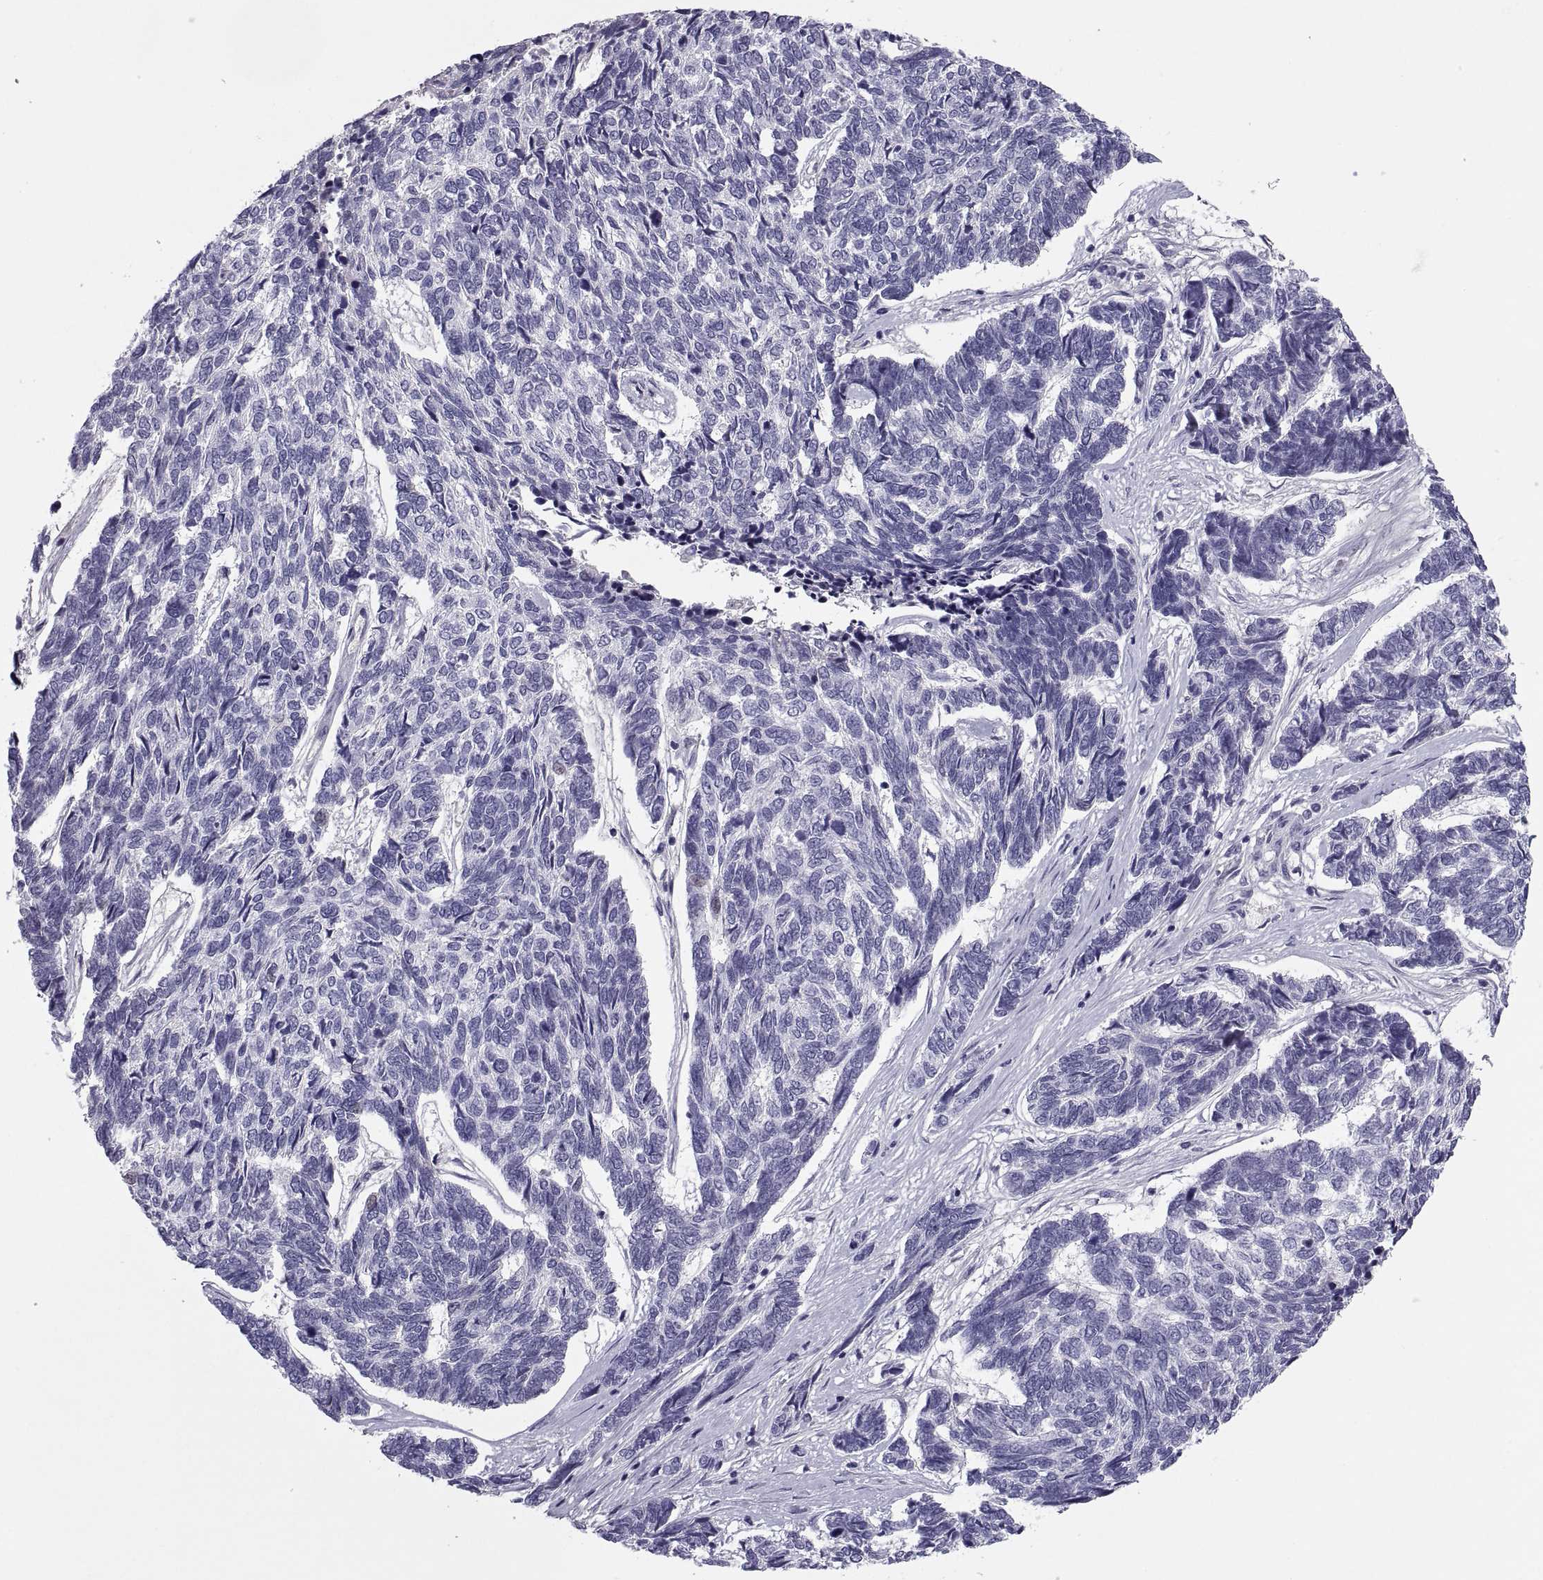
{"staining": {"intensity": "negative", "quantity": "none", "location": "none"}, "tissue": "skin cancer", "cell_type": "Tumor cells", "image_type": "cancer", "snomed": [{"axis": "morphology", "description": "Basal cell carcinoma"}, {"axis": "topography", "description": "Skin"}], "caption": "This image is of basal cell carcinoma (skin) stained with immunohistochemistry to label a protein in brown with the nuclei are counter-stained blue. There is no staining in tumor cells. (DAB (3,3'-diaminobenzidine) IHC with hematoxylin counter stain).", "gene": "MAGEB2", "patient": {"sex": "female", "age": 65}}